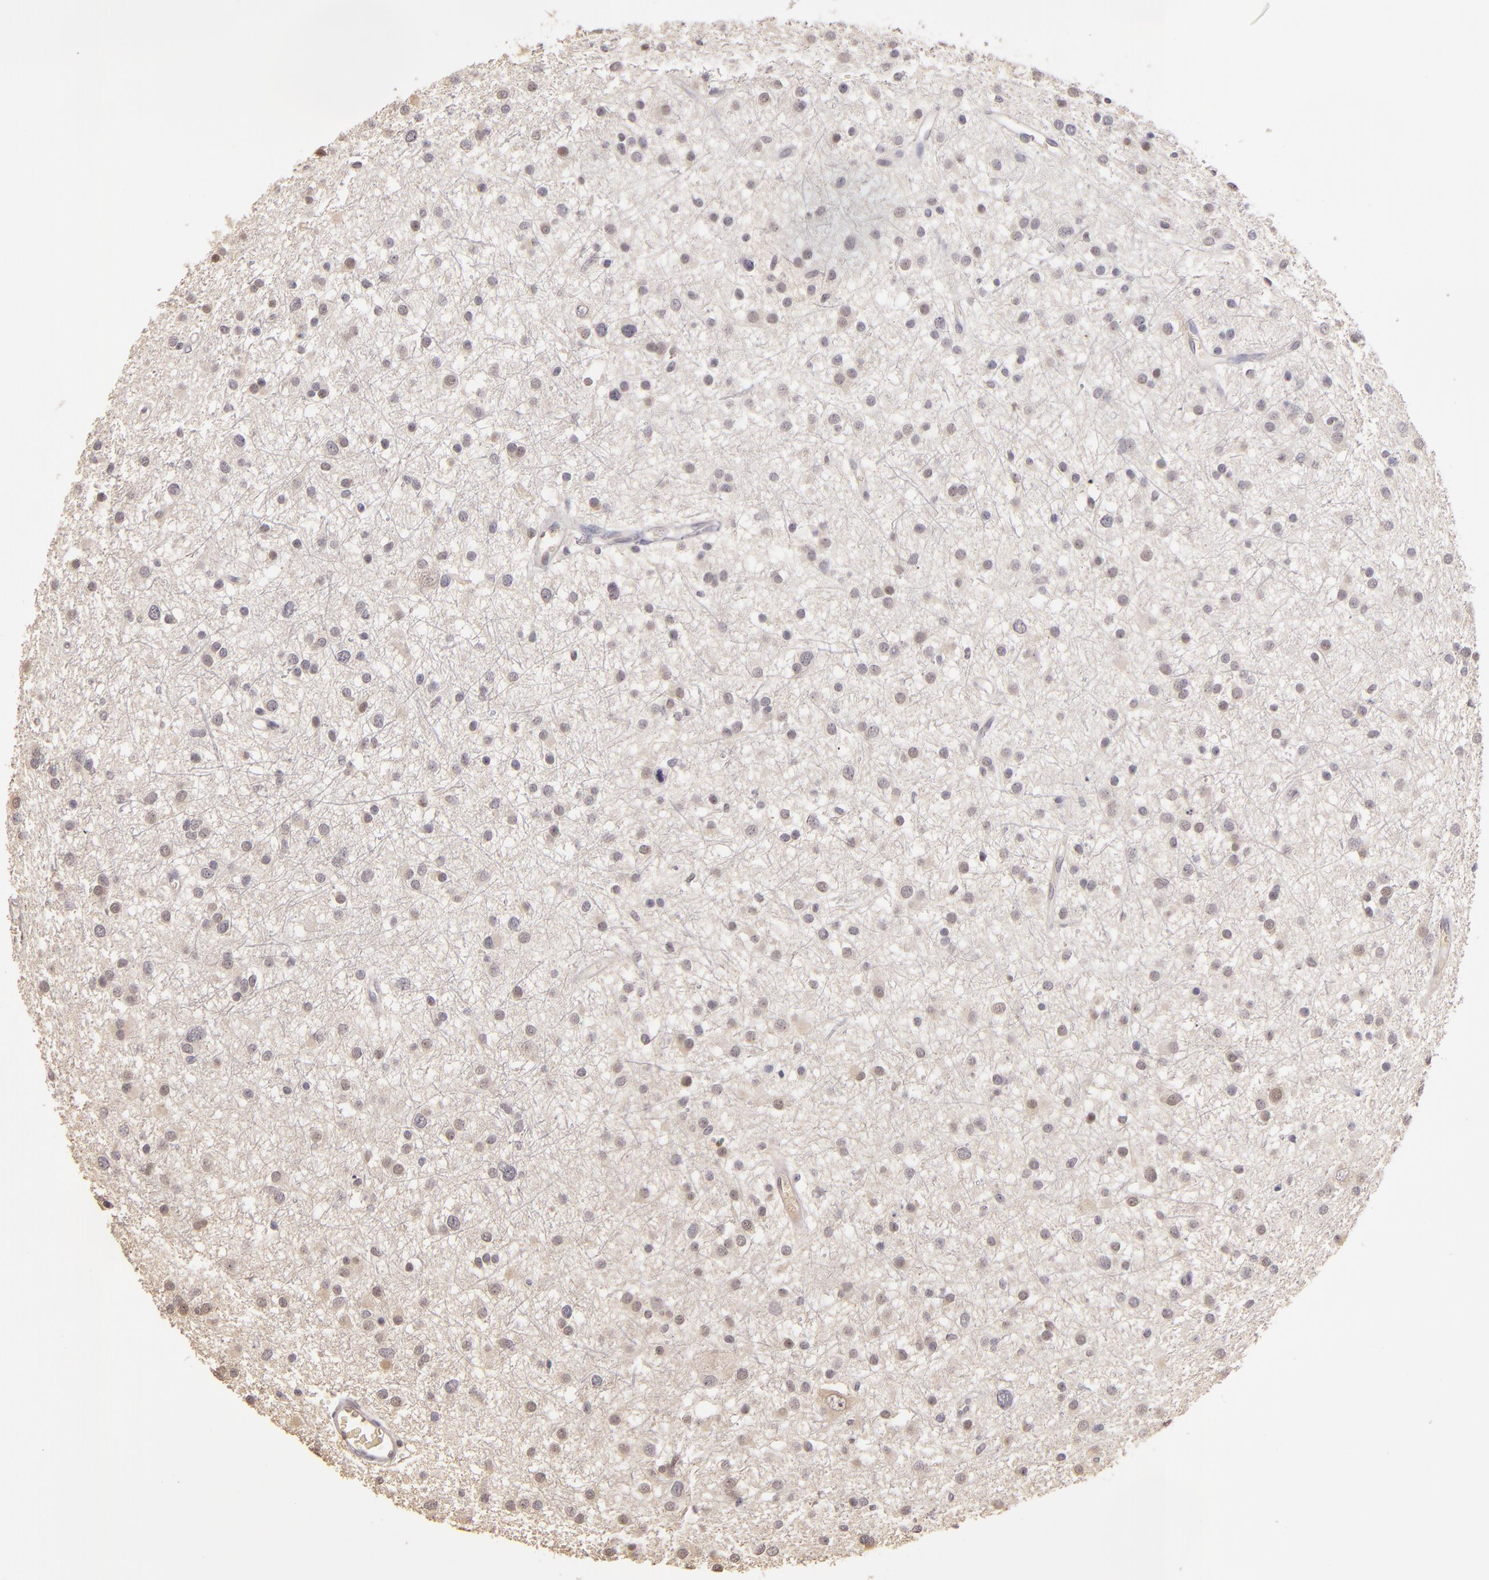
{"staining": {"intensity": "negative", "quantity": "none", "location": "none"}, "tissue": "glioma", "cell_type": "Tumor cells", "image_type": "cancer", "snomed": [{"axis": "morphology", "description": "Glioma, malignant, Low grade"}, {"axis": "topography", "description": "Brain"}], "caption": "Protein analysis of glioma displays no significant staining in tumor cells.", "gene": "LRG1", "patient": {"sex": "female", "age": 36}}